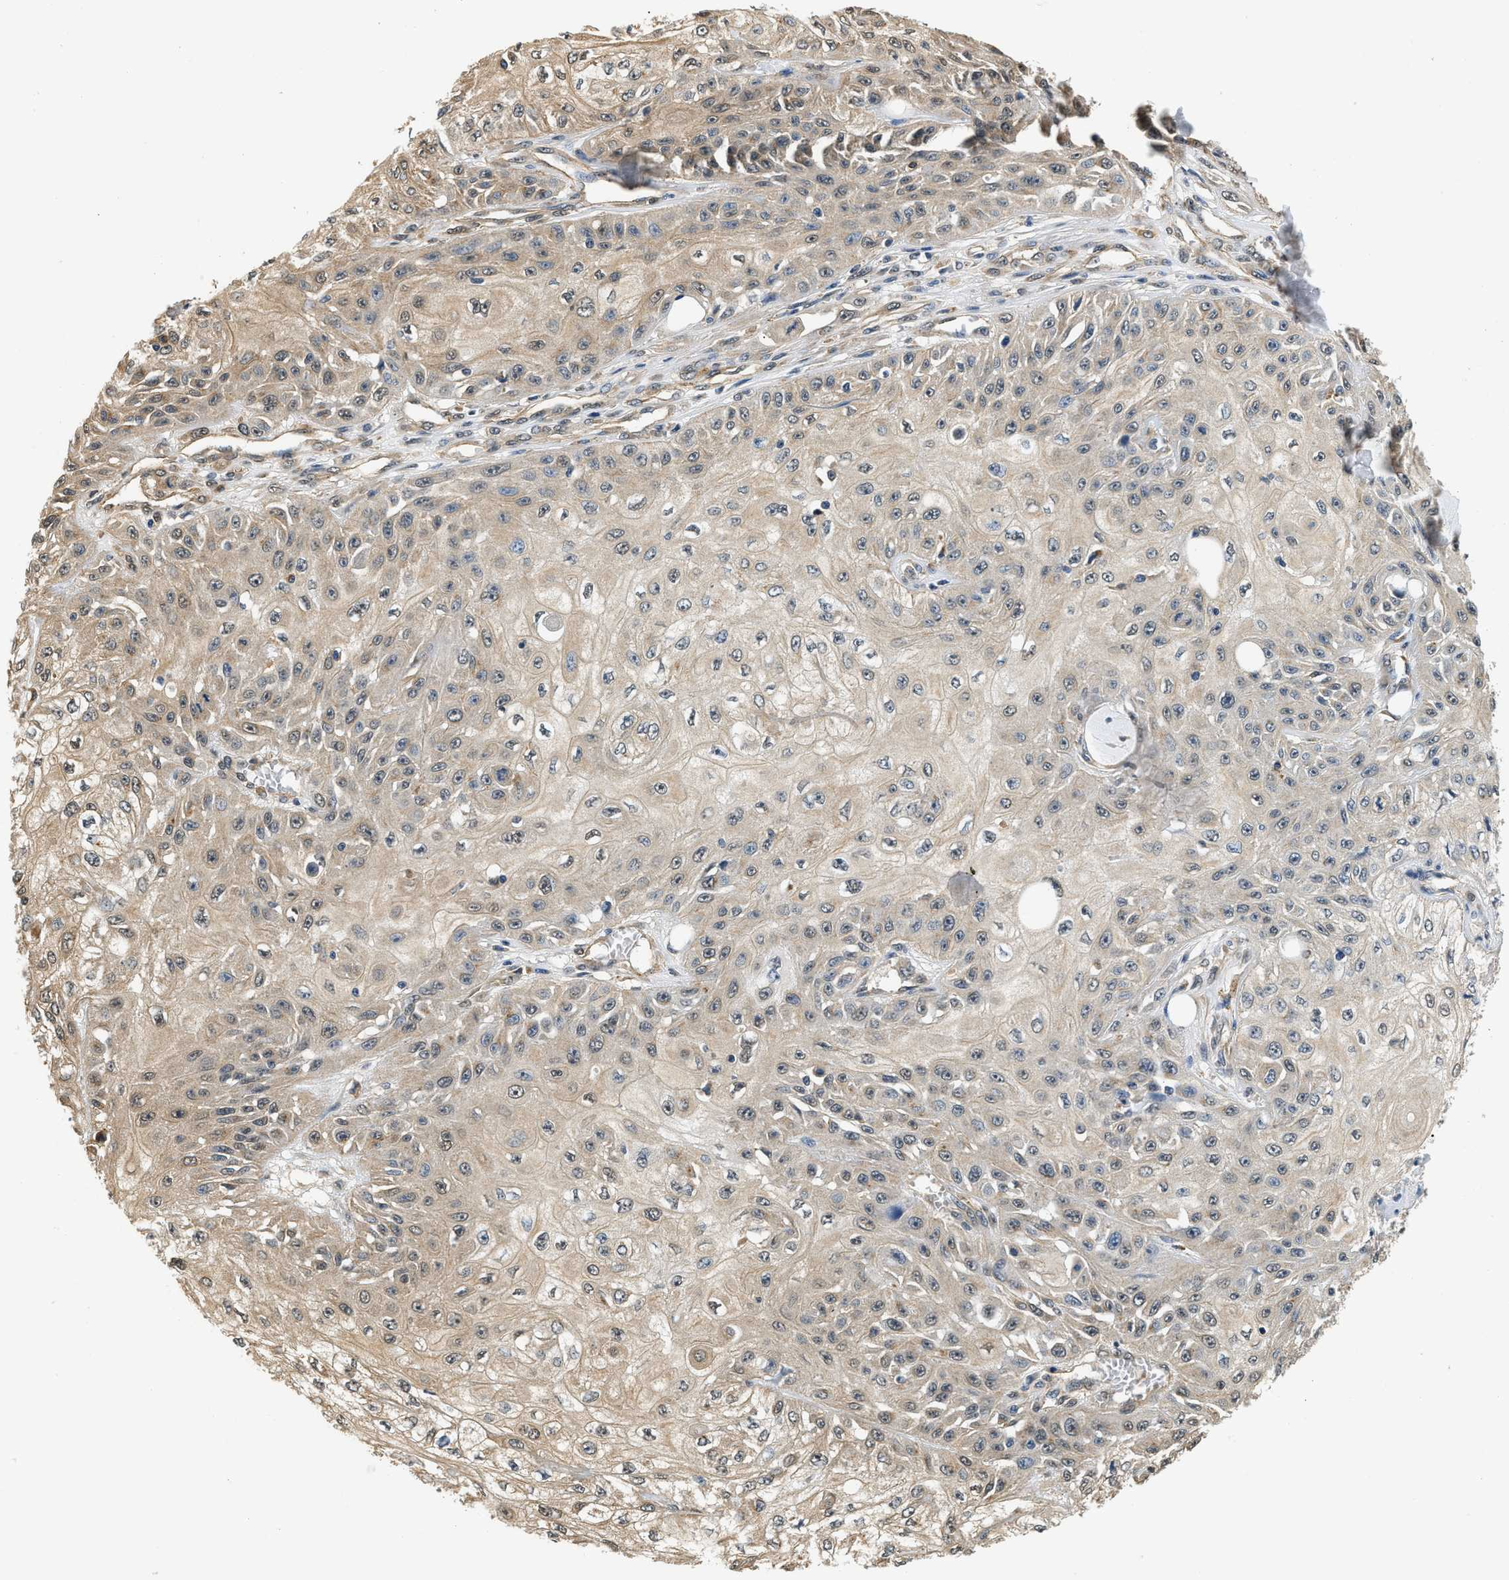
{"staining": {"intensity": "weak", "quantity": ">75%", "location": "cytoplasmic/membranous"}, "tissue": "skin cancer", "cell_type": "Tumor cells", "image_type": "cancer", "snomed": [{"axis": "morphology", "description": "Squamous cell carcinoma, NOS"}, {"axis": "morphology", "description": "Squamous cell carcinoma, metastatic, NOS"}, {"axis": "topography", "description": "Skin"}, {"axis": "topography", "description": "Lymph node"}], "caption": "The micrograph displays staining of skin cancer, revealing weak cytoplasmic/membranous protein expression (brown color) within tumor cells. (Stains: DAB (3,3'-diaminobenzidine) in brown, nuclei in blue, Microscopy: brightfield microscopy at high magnification).", "gene": "BCL7C", "patient": {"sex": "male", "age": 75}}